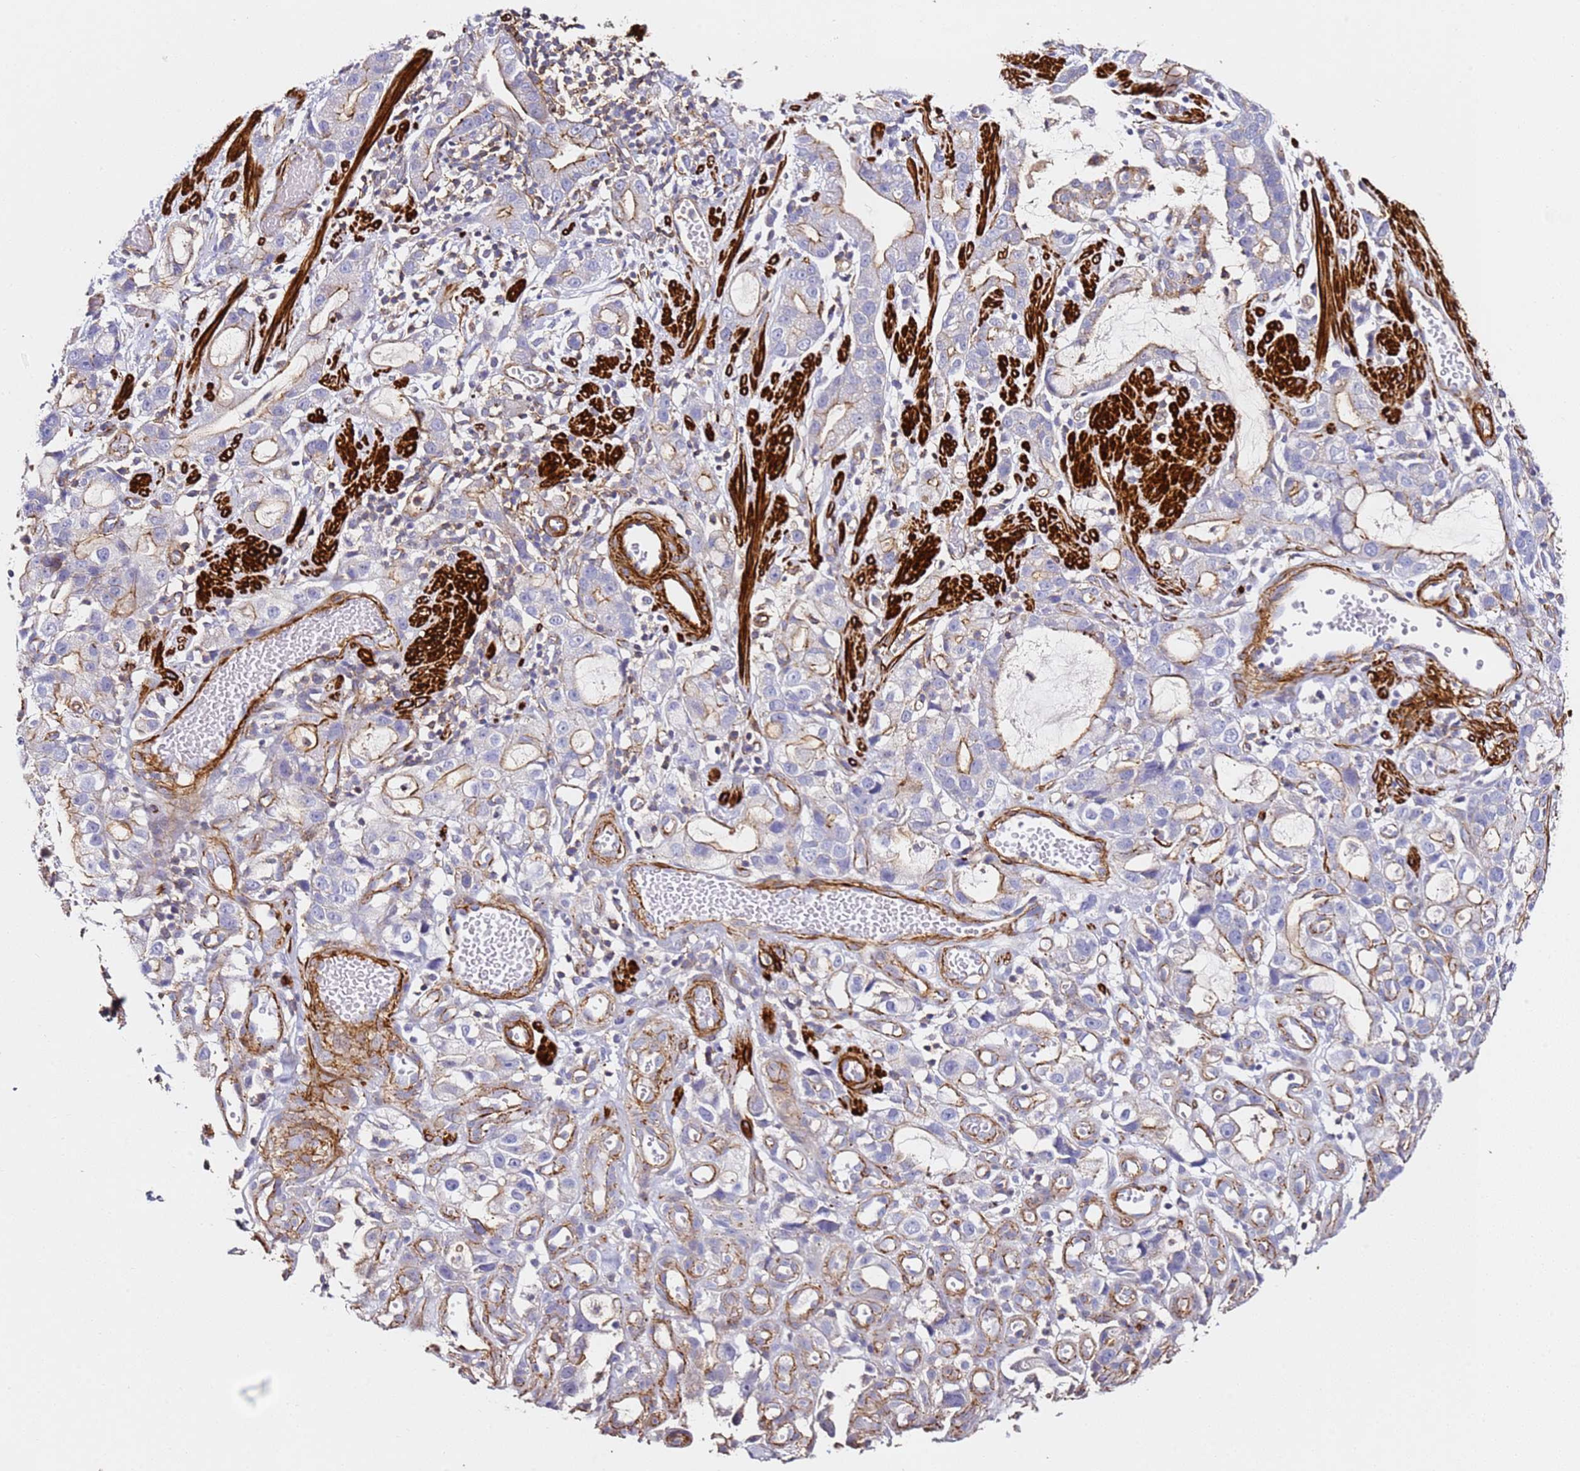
{"staining": {"intensity": "moderate", "quantity": "25%-75%", "location": "cytoplasmic/membranous"}, "tissue": "stomach cancer", "cell_type": "Tumor cells", "image_type": "cancer", "snomed": [{"axis": "morphology", "description": "Adenocarcinoma, NOS"}, {"axis": "topography", "description": "Stomach"}], "caption": "Protein expression analysis of stomach adenocarcinoma displays moderate cytoplasmic/membranous expression in about 25%-75% of tumor cells.", "gene": "ZNF671", "patient": {"sex": "male", "age": 55}}